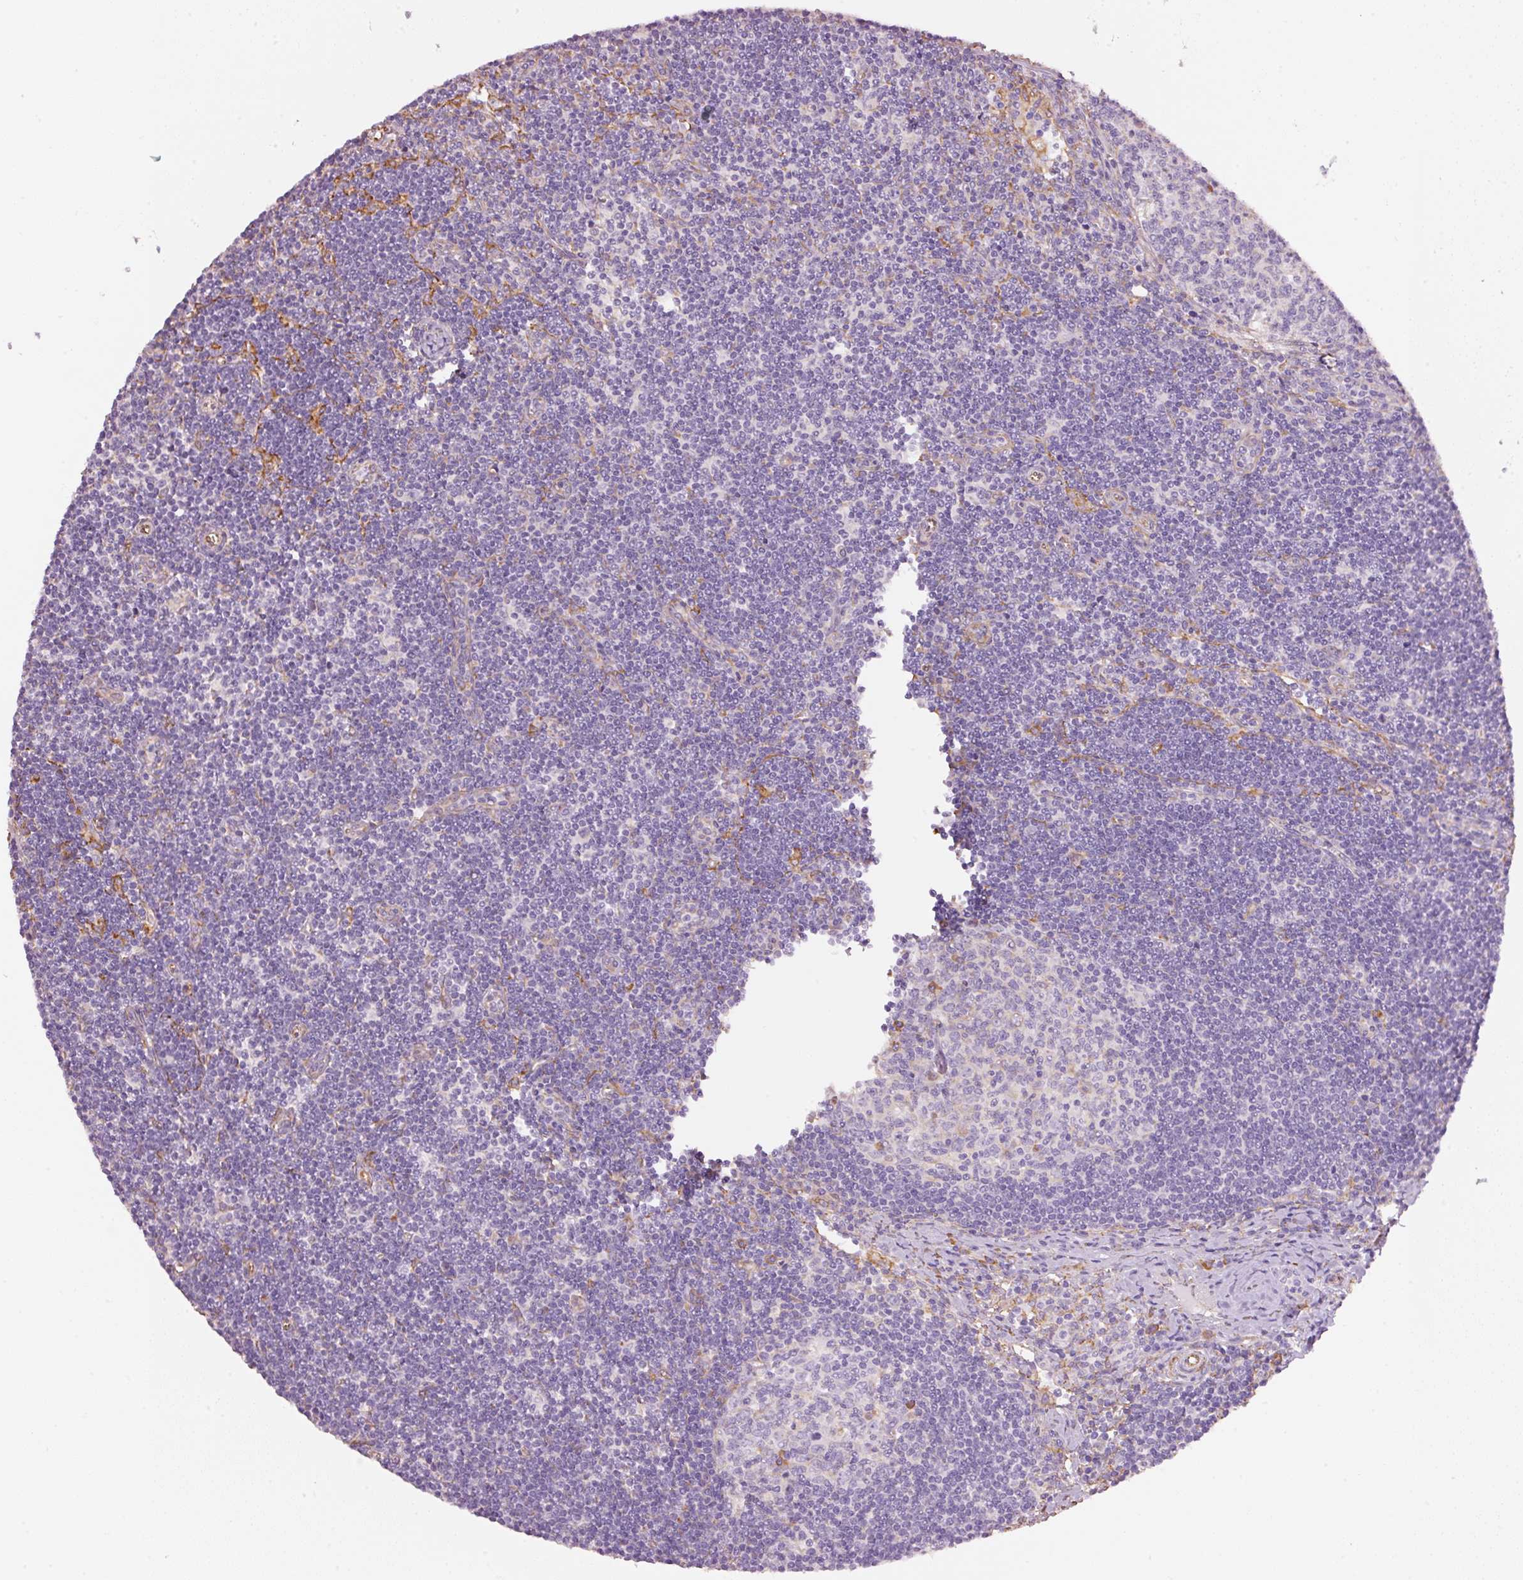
{"staining": {"intensity": "negative", "quantity": "none", "location": "none"}, "tissue": "lymph node", "cell_type": "Germinal center cells", "image_type": "normal", "snomed": [{"axis": "morphology", "description": "Normal tissue, NOS"}, {"axis": "topography", "description": "Lymph node"}], "caption": "Germinal center cells show no significant expression in unremarkable lymph node.", "gene": "GCG", "patient": {"sex": "female", "age": 29}}